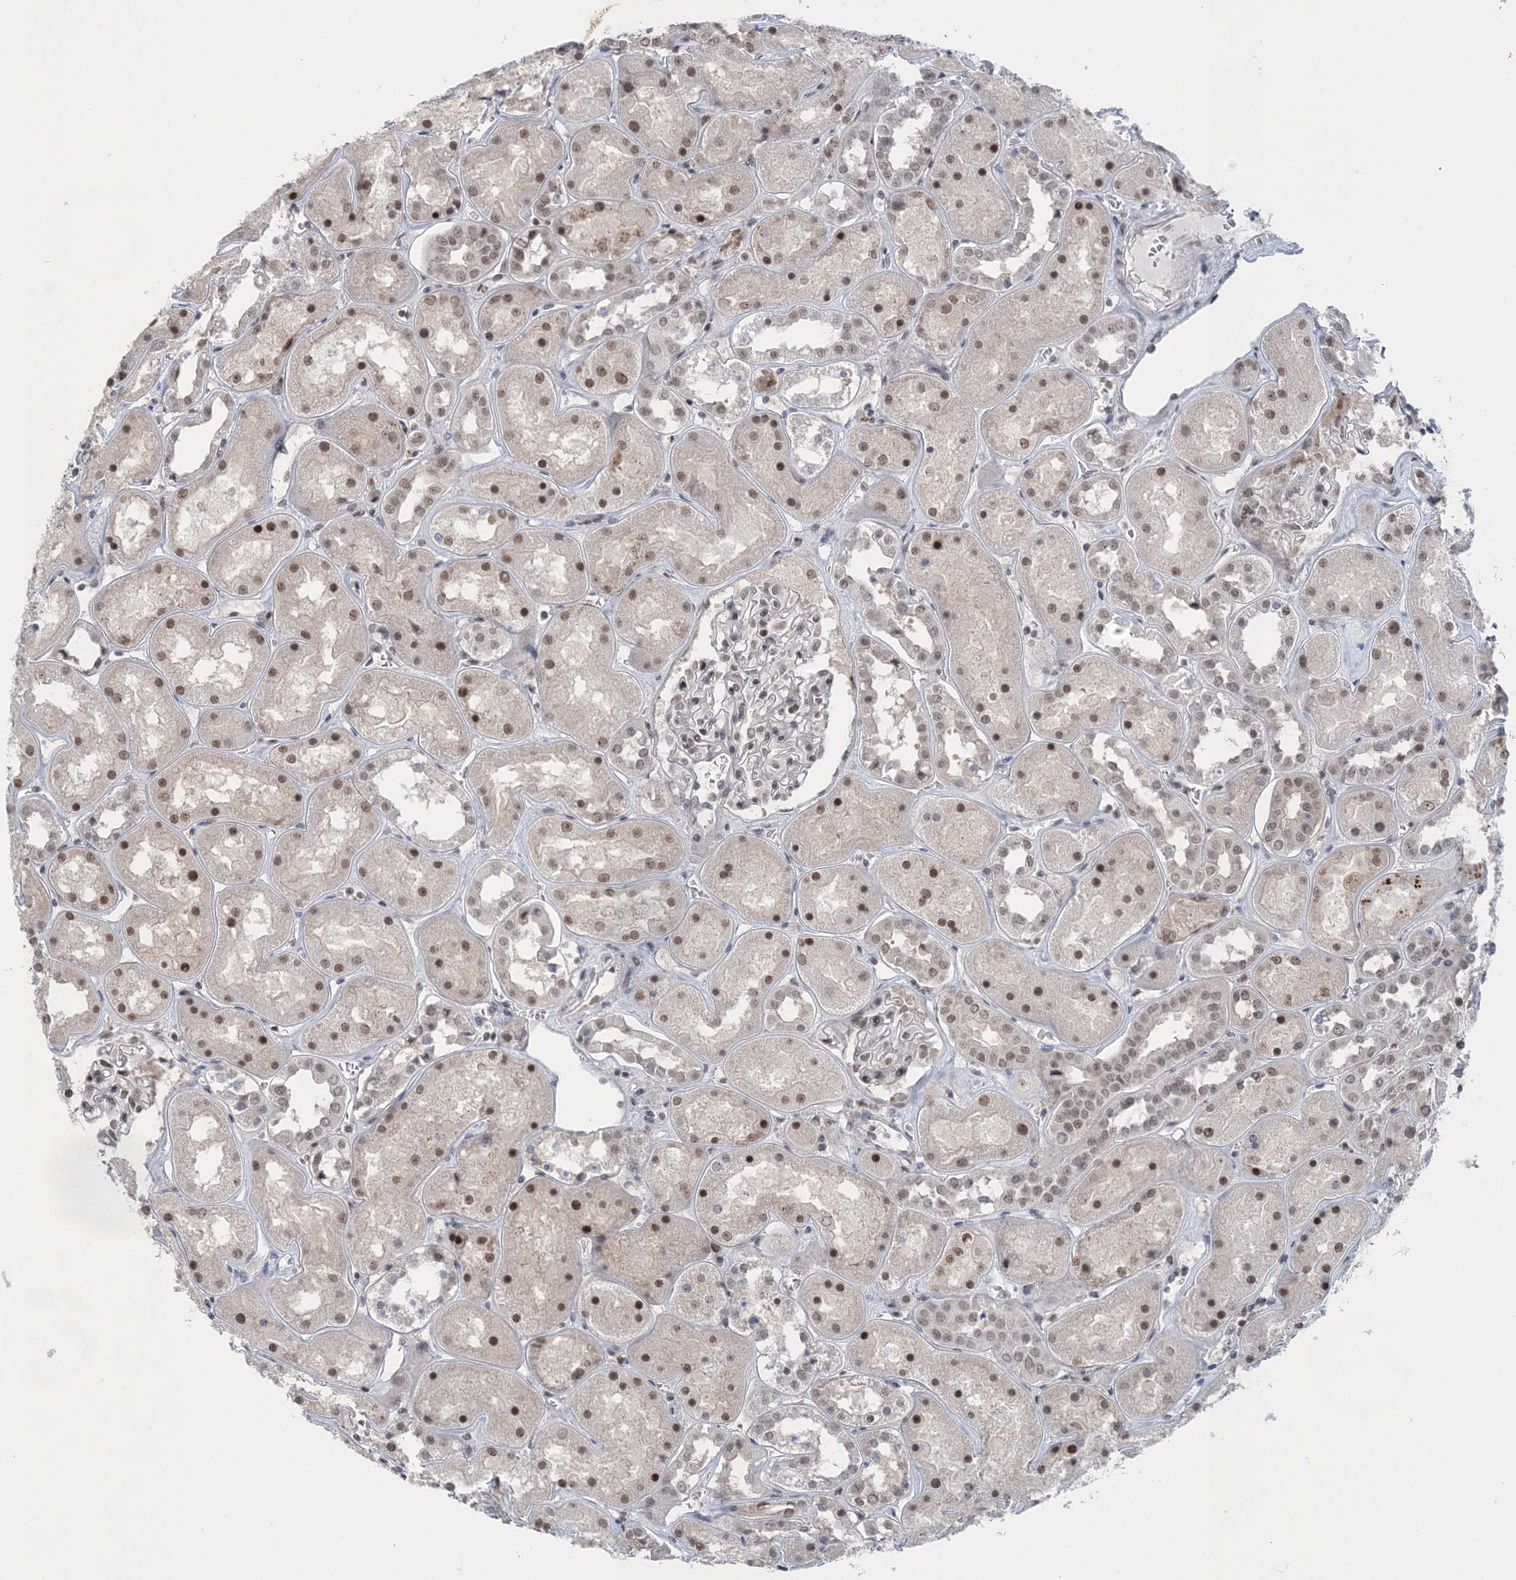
{"staining": {"intensity": "weak", "quantity": "25%-75%", "location": "nuclear"}, "tissue": "kidney", "cell_type": "Cells in glomeruli", "image_type": "normal", "snomed": [{"axis": "morphology", "description": "Normal tissue, NOS"}, {"axis": "topography", "description": "Kidney"}], "caption": "Immunohistochemistry (IHC) micrograph of benign kidney: kidney stained using immunohistochemistry shows low levels of weak protein expression localized specifically in the nuclear of cells in glomeruli, appearing as a nuclear brown color.", "gene": "PDS5A", "patient": {"sex": "male", "age": 70}}